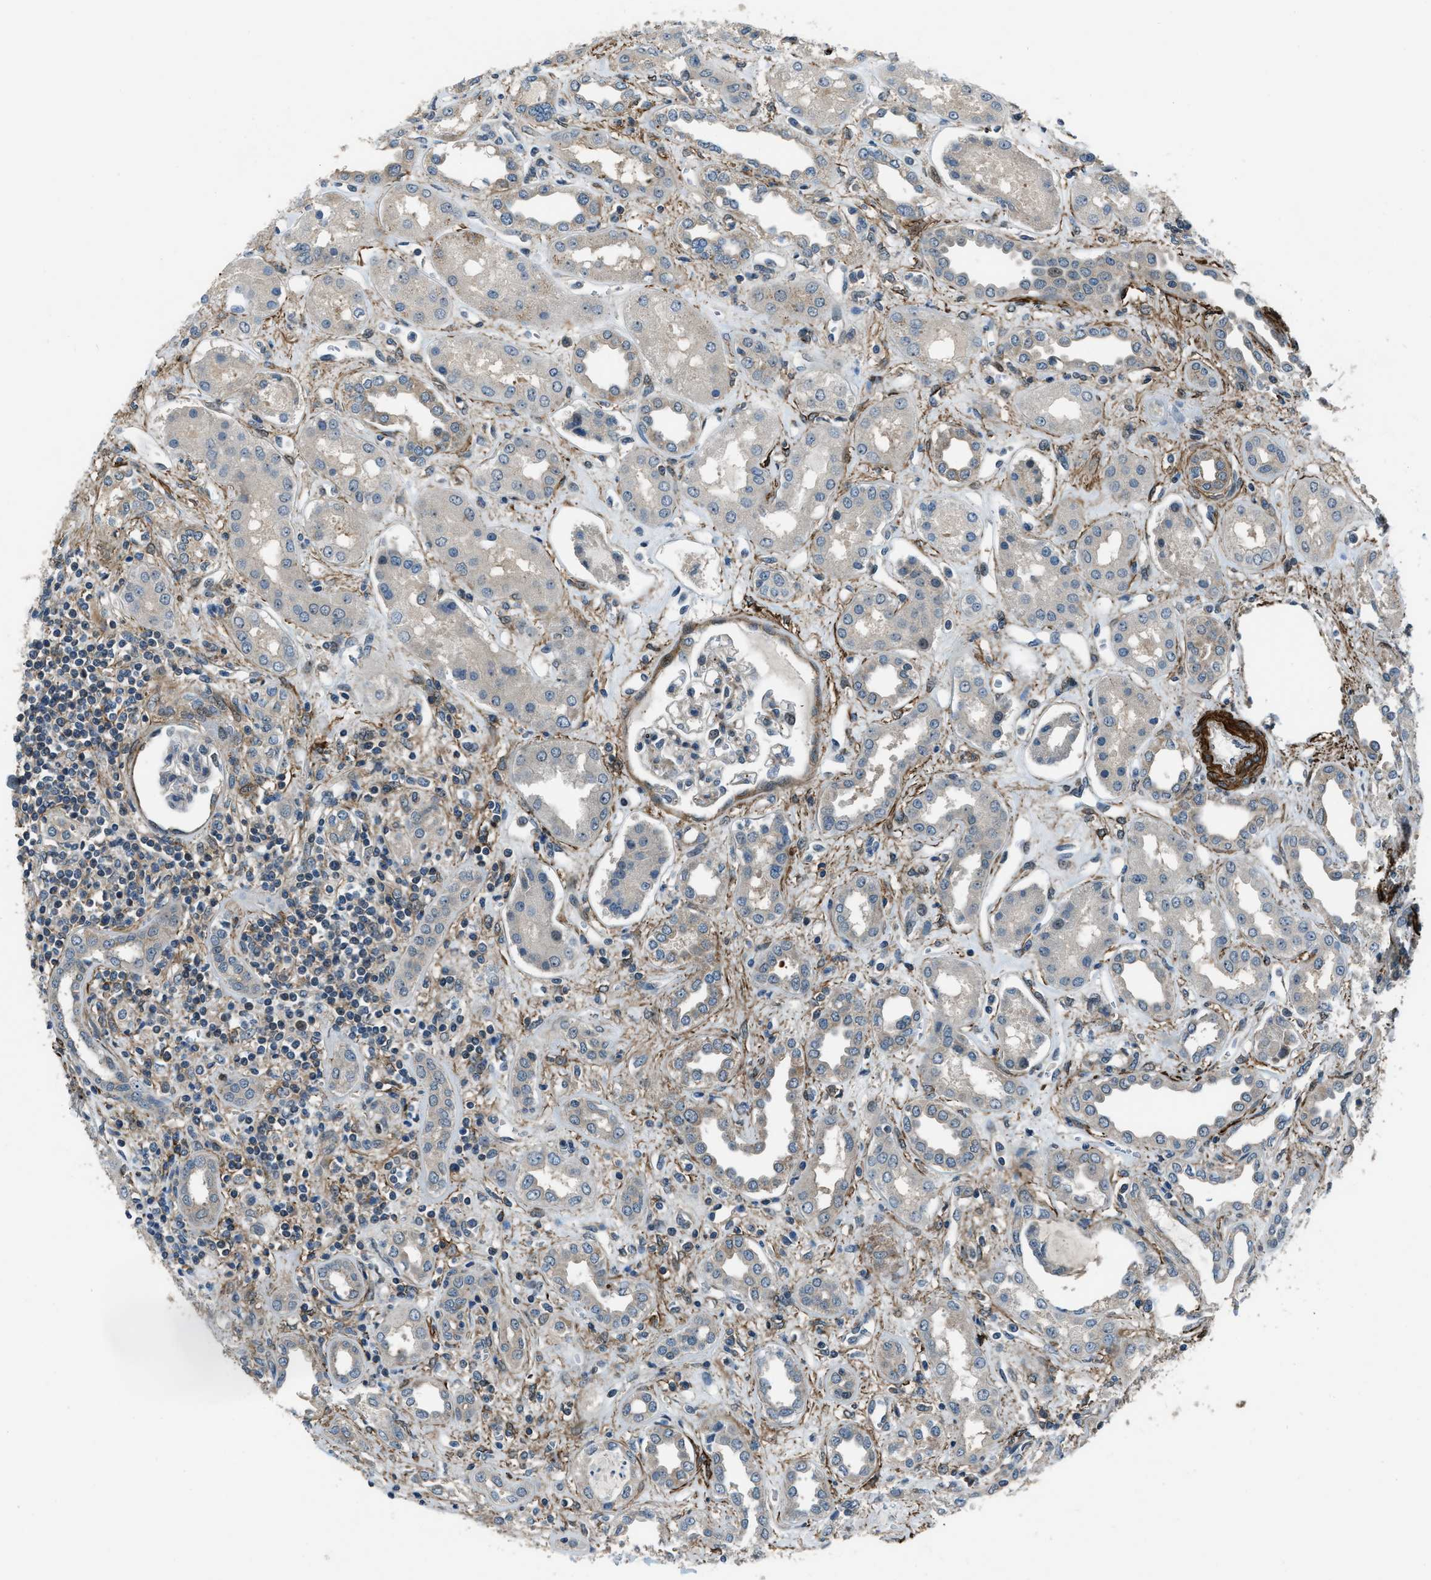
{"staining": {"intensity": "moderate", "quantity": "<25%", "location": "cytoplasmic/membranous"}, "tissue": "kidney", "cell_type": "Cells in glomeruli", "image_type": "normal", "snomed": [{"axis": "morphology", "description": "Normal tissue, NOS"}, {"axis": "topography", "description": "Kidney"}], "caption": "This image displays IHC staining of normal kidney, with low moderate cytoplasmic/membranous expression in about <25% of cells in glomeruli.", "gene": "NUDCD3", "patient": {"sex": "male", "age": 59}}